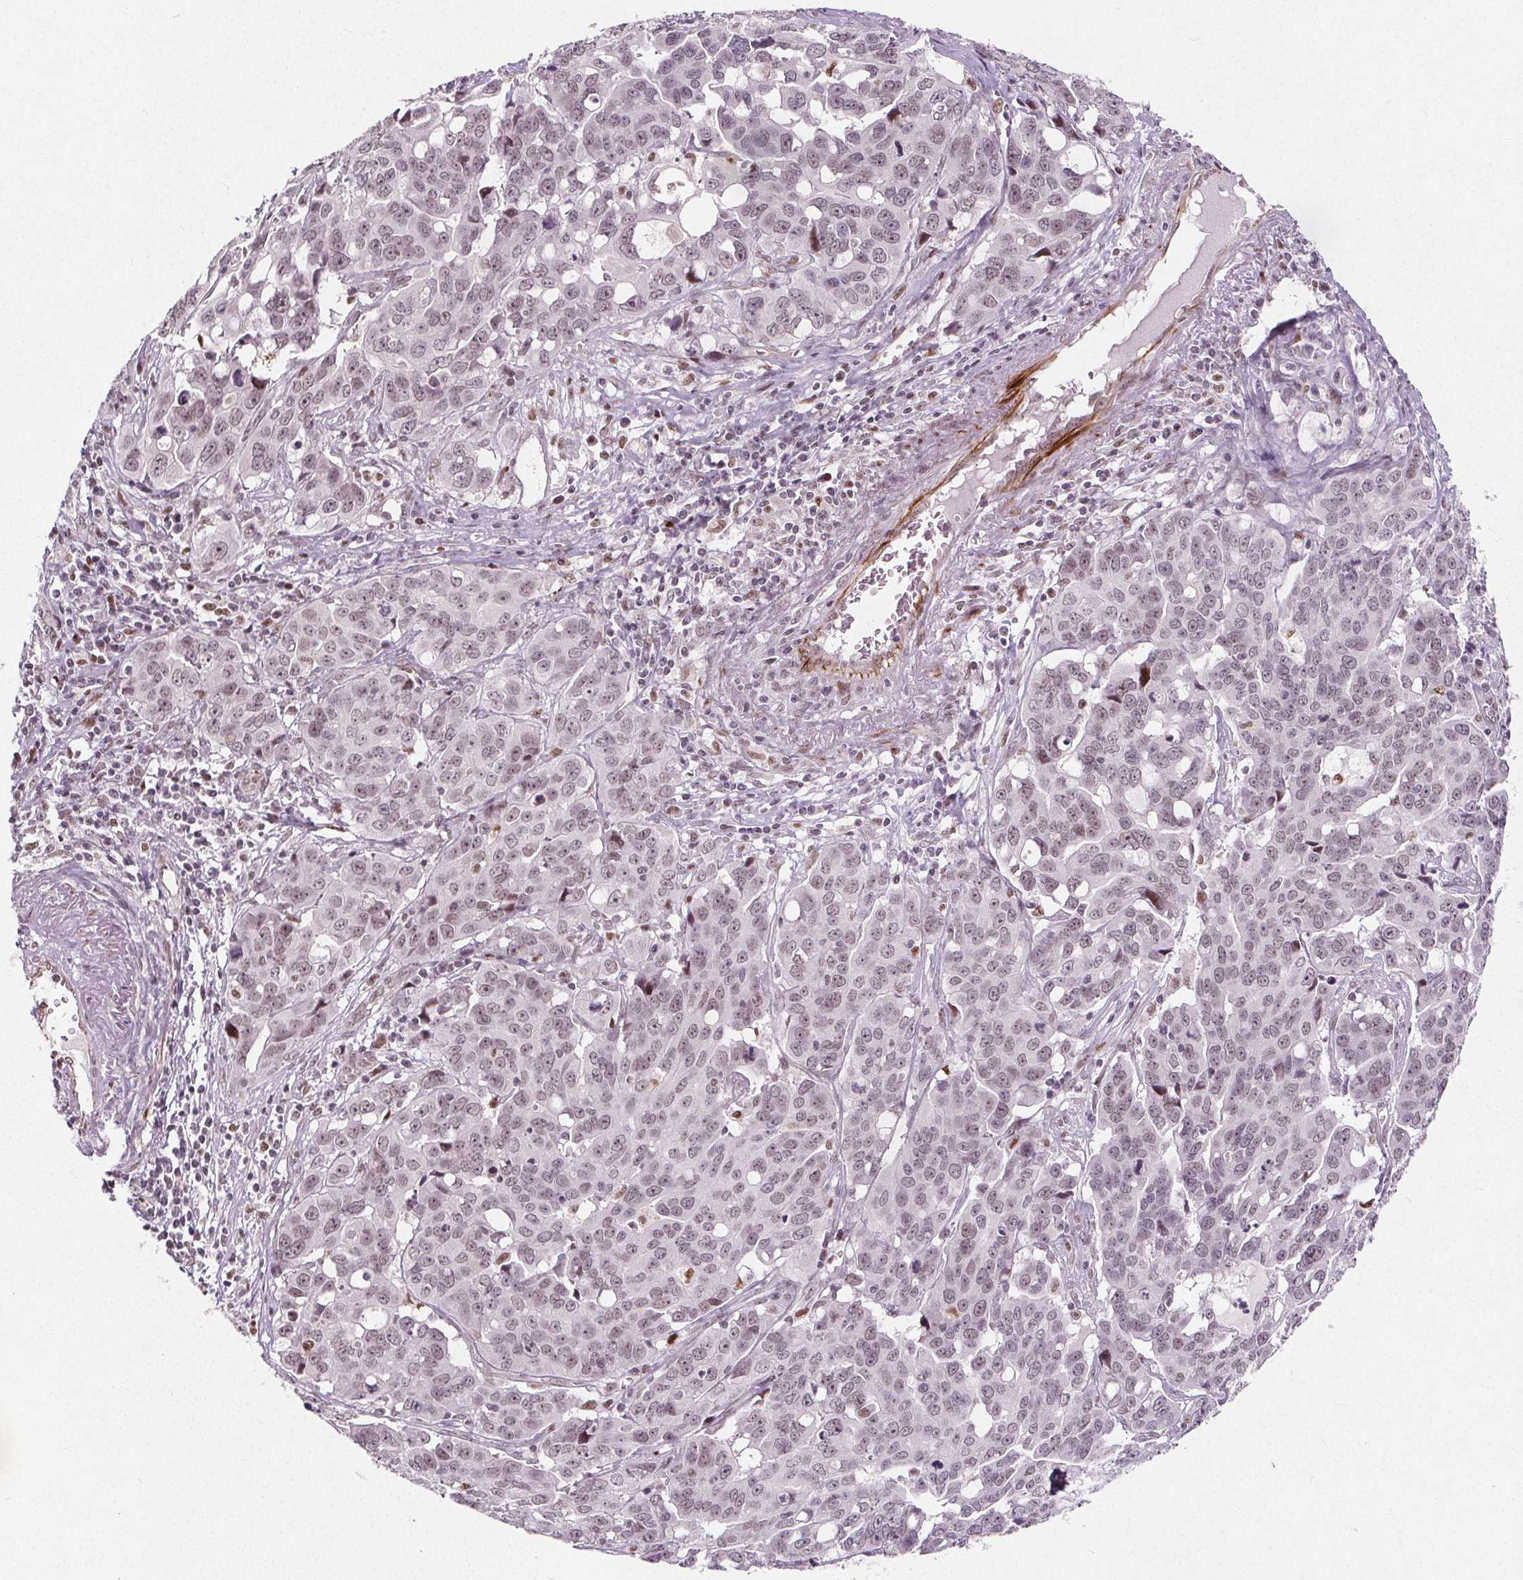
{"staining": {"intensity": "moderate", "quantity": ">75%", "location": "nuclear"}, "tissue": "ovarian cancer", "cell_type": "Tumor cells", "image_type": "cancer", "snomed": [{"axis": "morphology", "description": "Carcinoma, endometroid"}, {"axis": "topography", "description": "Ovary"}], "caption": "This photomicrograph reveals ovarian endometroid carcinoma stained with immunohistochemistry (IHC) to label a protein in brown. The nuclear of tumor cells show moderate positivity for the protein. Nuclei are counter-stained blue.", "gene": "TAF6L", "patient": {"sex": "female", "age": 78}}